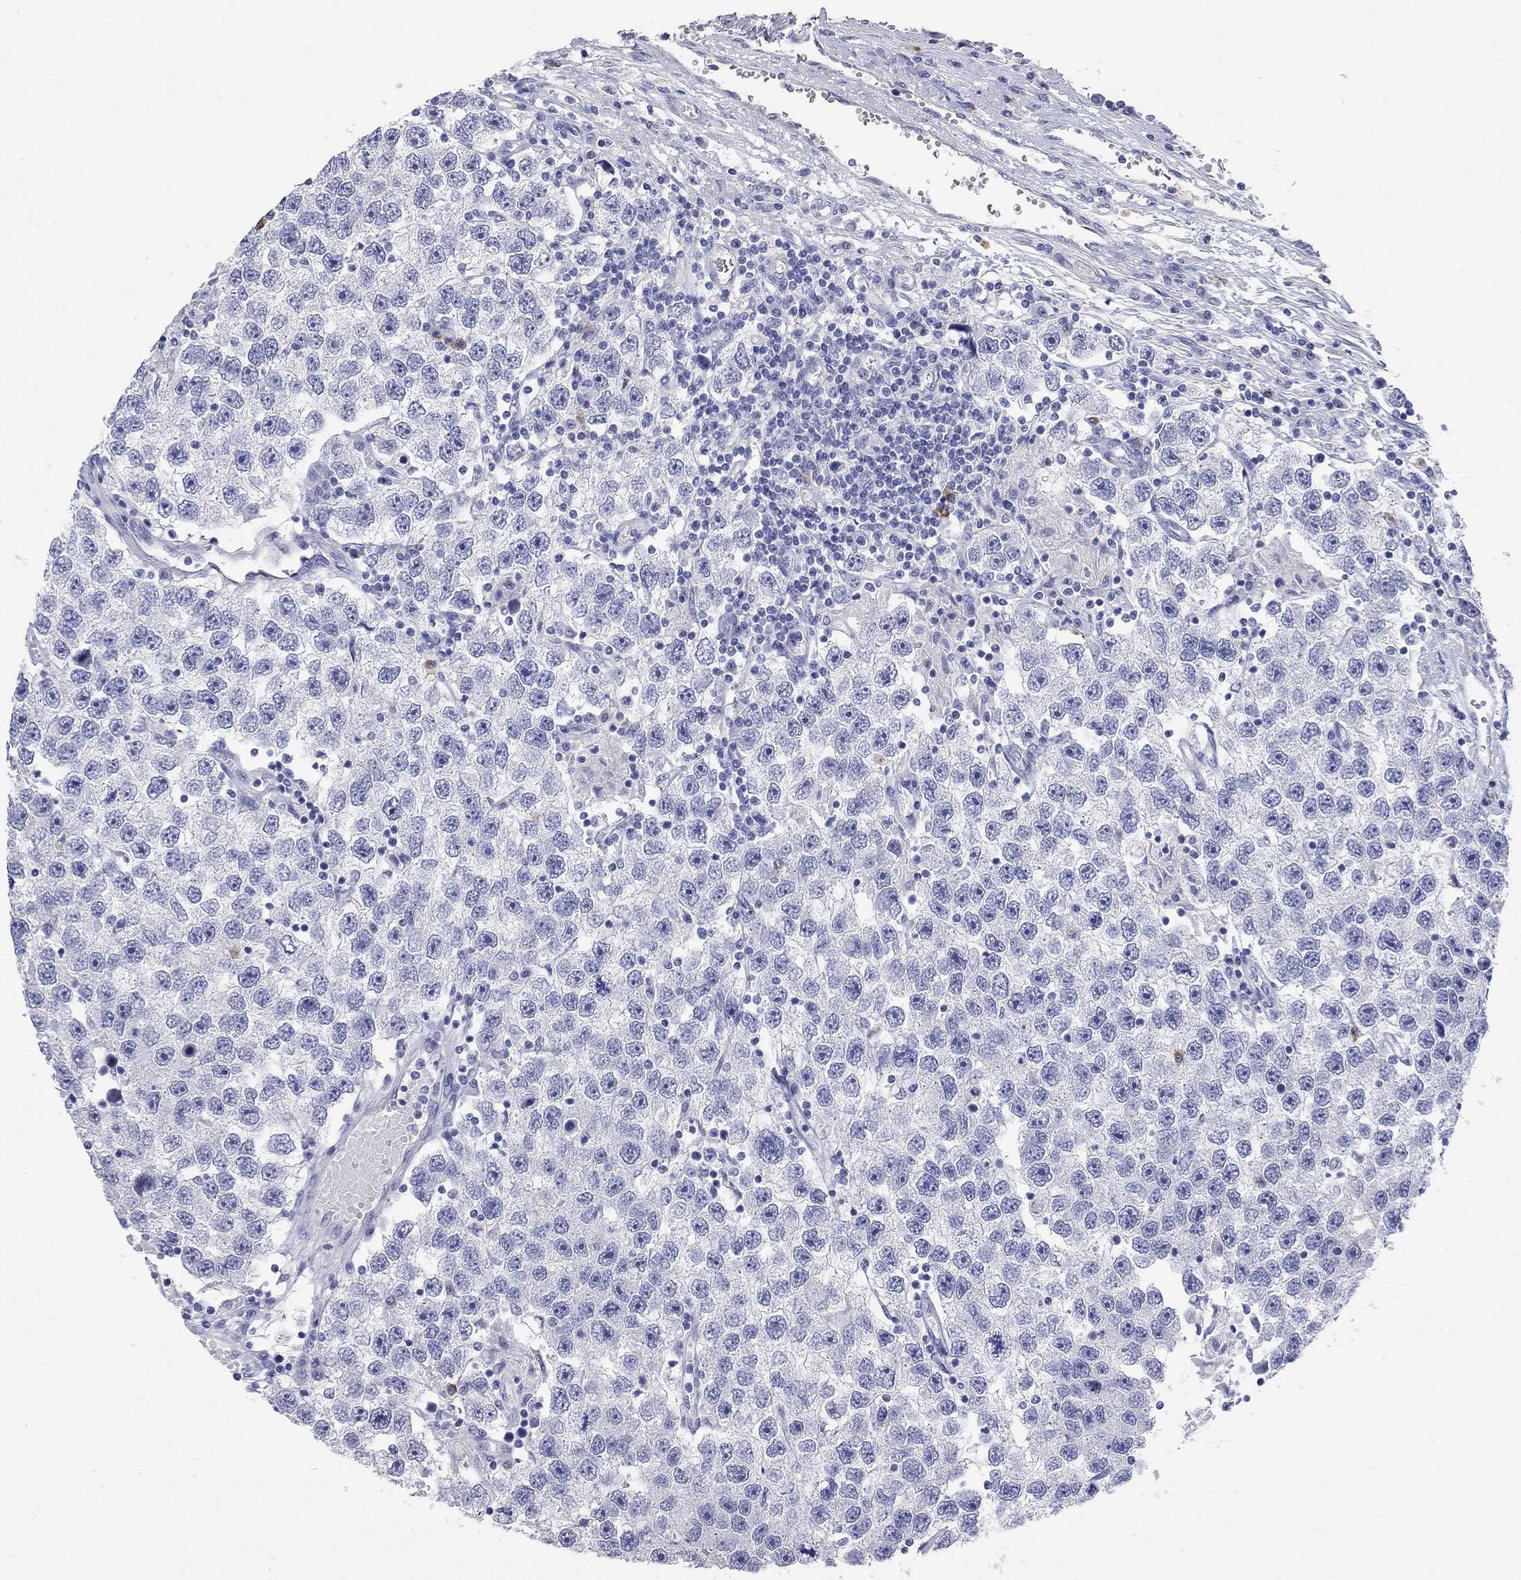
{"staining": {"intensity": "negative", "quantity": "none", "location": "none"}, "tissue": "testis cancer", "cell_type": "Tumor cells", "image_type": "cancer", "snomed": [{"axis": "morphology", "description": "Seminoma, NOS"}, {"axis": "topography", "description": "Testis"}], "caption": "Tumor cells show no significant protein expression in testis seminoma. Brightfield microscopy of IHC stained with DAB (3,3'-diaminobenzidine) (brown) and hematoxylin (blue), captured at high magnification.", "gene": "PHOX2B", "patient": {"sex": "male", "age": 26}}